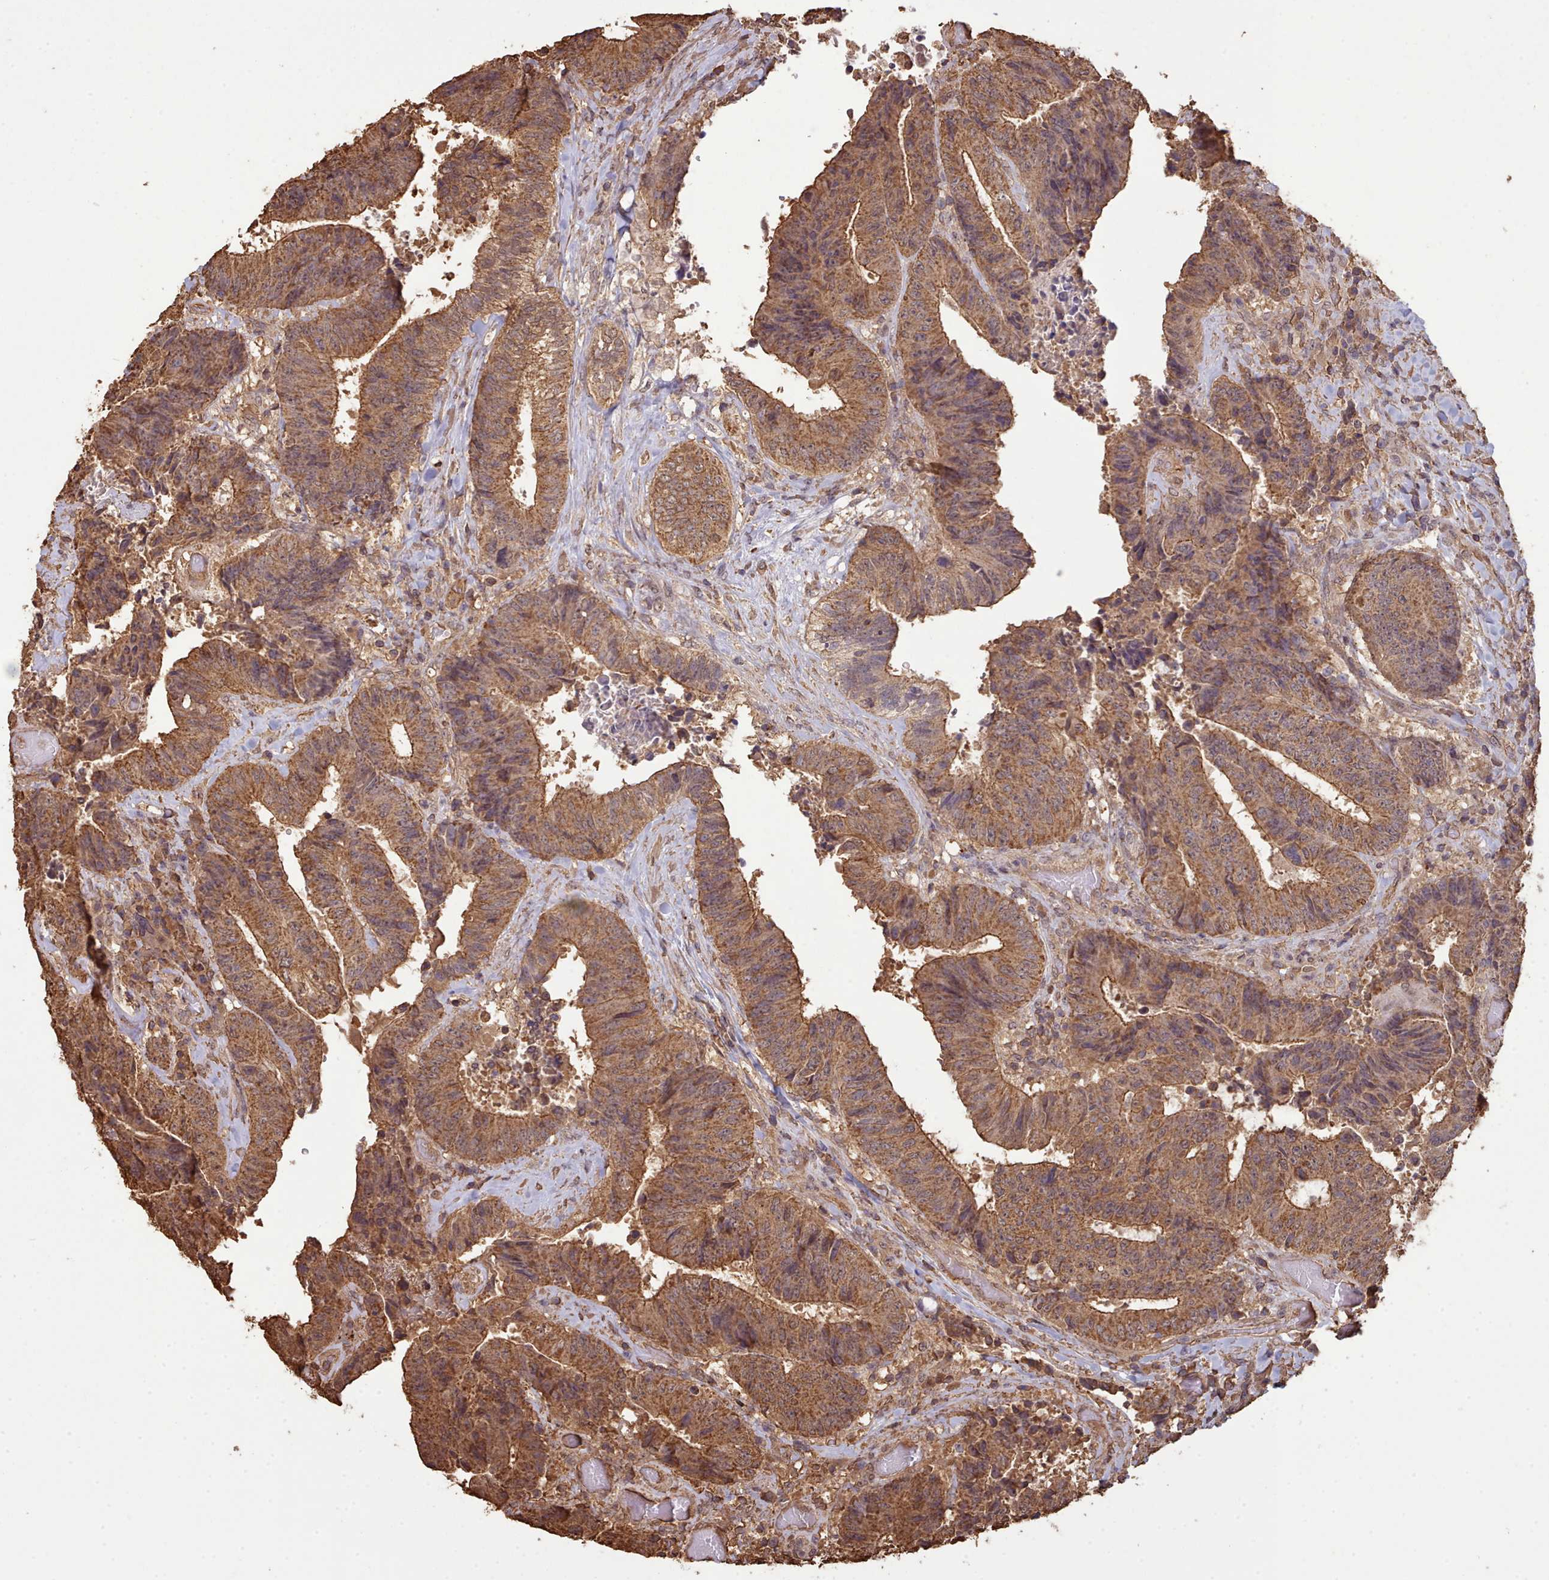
{"staining": {"intensity": "moderate", "quantity": ">75%", "location": "cytoplasmic/membranous"}, "tissue": "colorectal cancer", "cell_type": "Tumor cells", "image_type": "cancer", "snomed": [{"axis": "morphology", "description": "Adenocarcinoma, NOS"}, {"axis": "topography", "description": "Rectum"}], "caption": "High-magnification brightfield microscopy of colorectal adenocarcinoma stained with DAB (3,3'-diaminobenzidine) (brown) and counterstained with hematoxylin (blue). tumor cells exhibit moderate cytoplasmic/membranous expression is identified in about>75% of cells.", "gene": "METRN", "patient": {"sex": "male", "age": 72}}